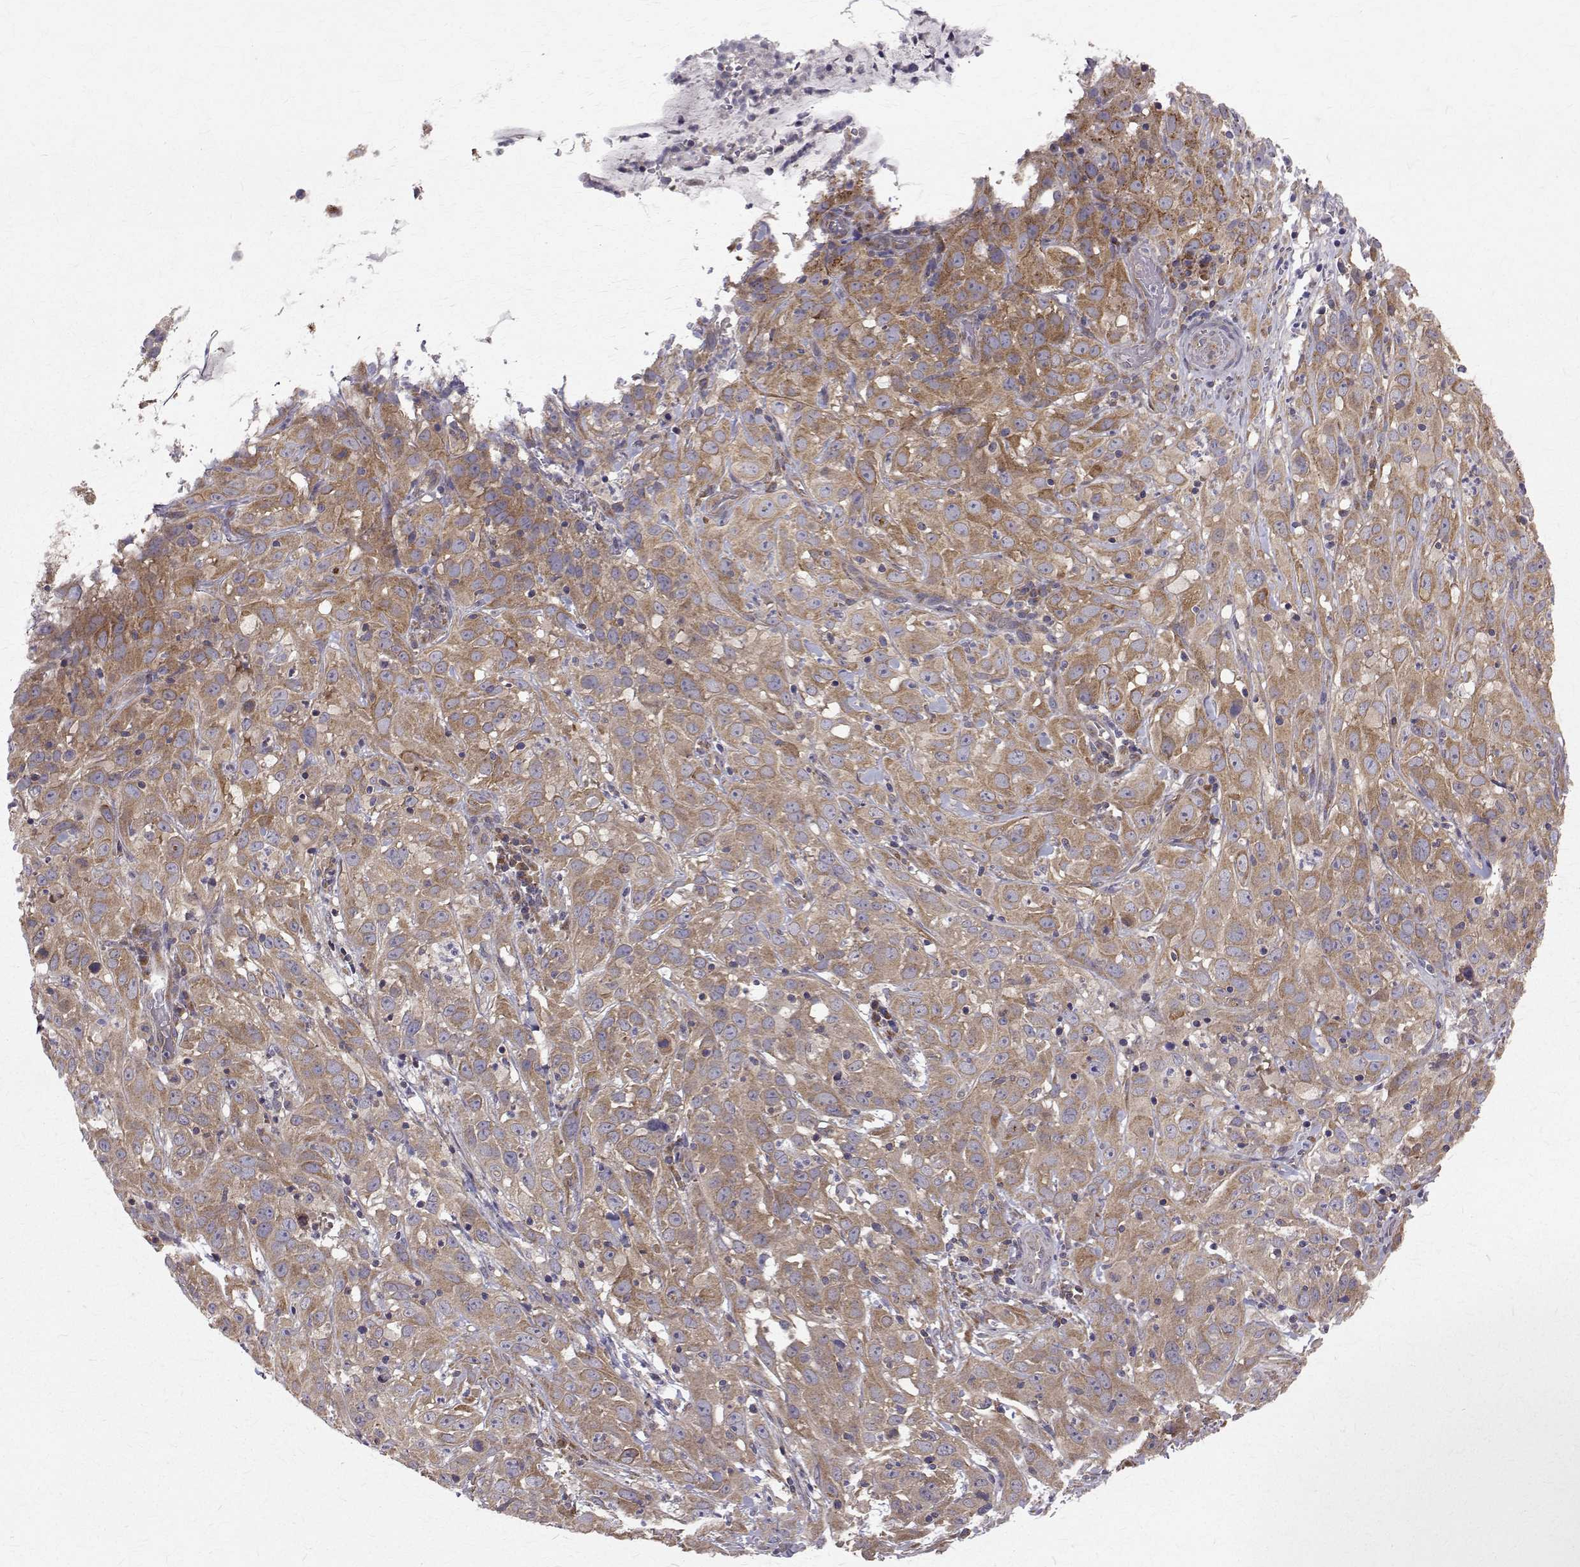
{"staining": {"intensity": "moderate", "quantity": ">75%", "location": "cytoplasmic/membranous"}, "tissue": "cervical cancer", "cell_type": "Tumor cells", "image_type": "cancer", "snomed": [{"axis": "morphology", "description": "Squamous cell carcinoma, NOS"}, {"axis": "topography", "description": "Cervix"}], "caption": "Human squamous cell carcinoma (cervical) stained with a protein marker demonstrates moderate staining in tumor cells.", "gene": "ARFGAP1", "patient": {"sex": "female", "age": 32}}